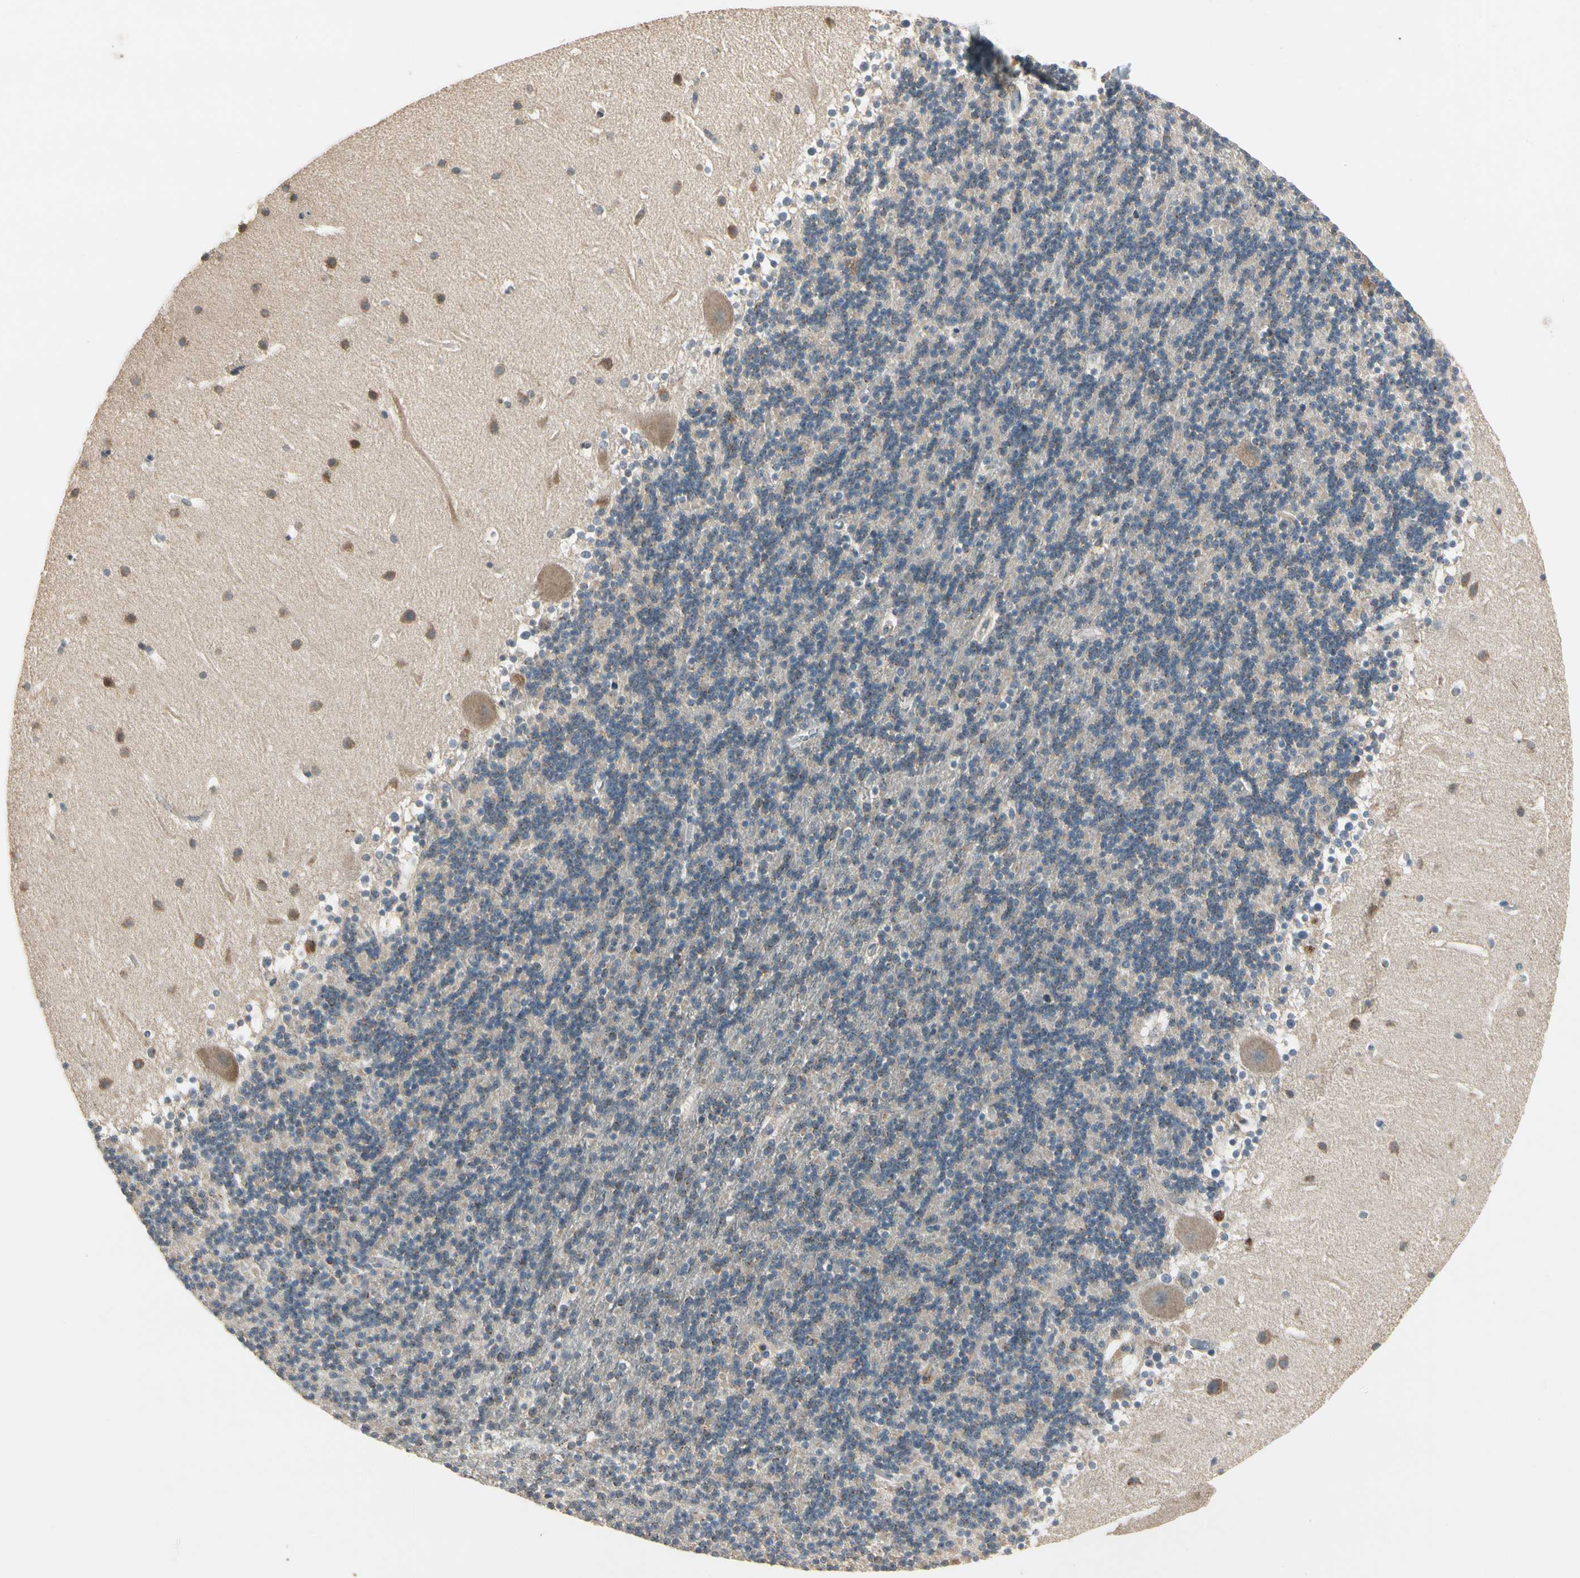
{"staining": {"intensity": "negative", "quantity": "none", "location": "none"}, "tissue": "cerebellum", "cell_type": "Cells in granular layer", "image_type": "normal", "snomed": [{"axis": "morphology", "description": "Normal tissue, NOS"}, {"axis": "topography", "description": "Cerebellum"}], "caption": "High magnification brightfield microscopy of normal cerebellum stained with DAB (3,3'-diaminobenzidine) (brown) and counterstained with hematoxylin (blue): cells in granular layer show no significant staining.", "gene": "CGREF1", "patient": {"sex": "male", "age": 45}}